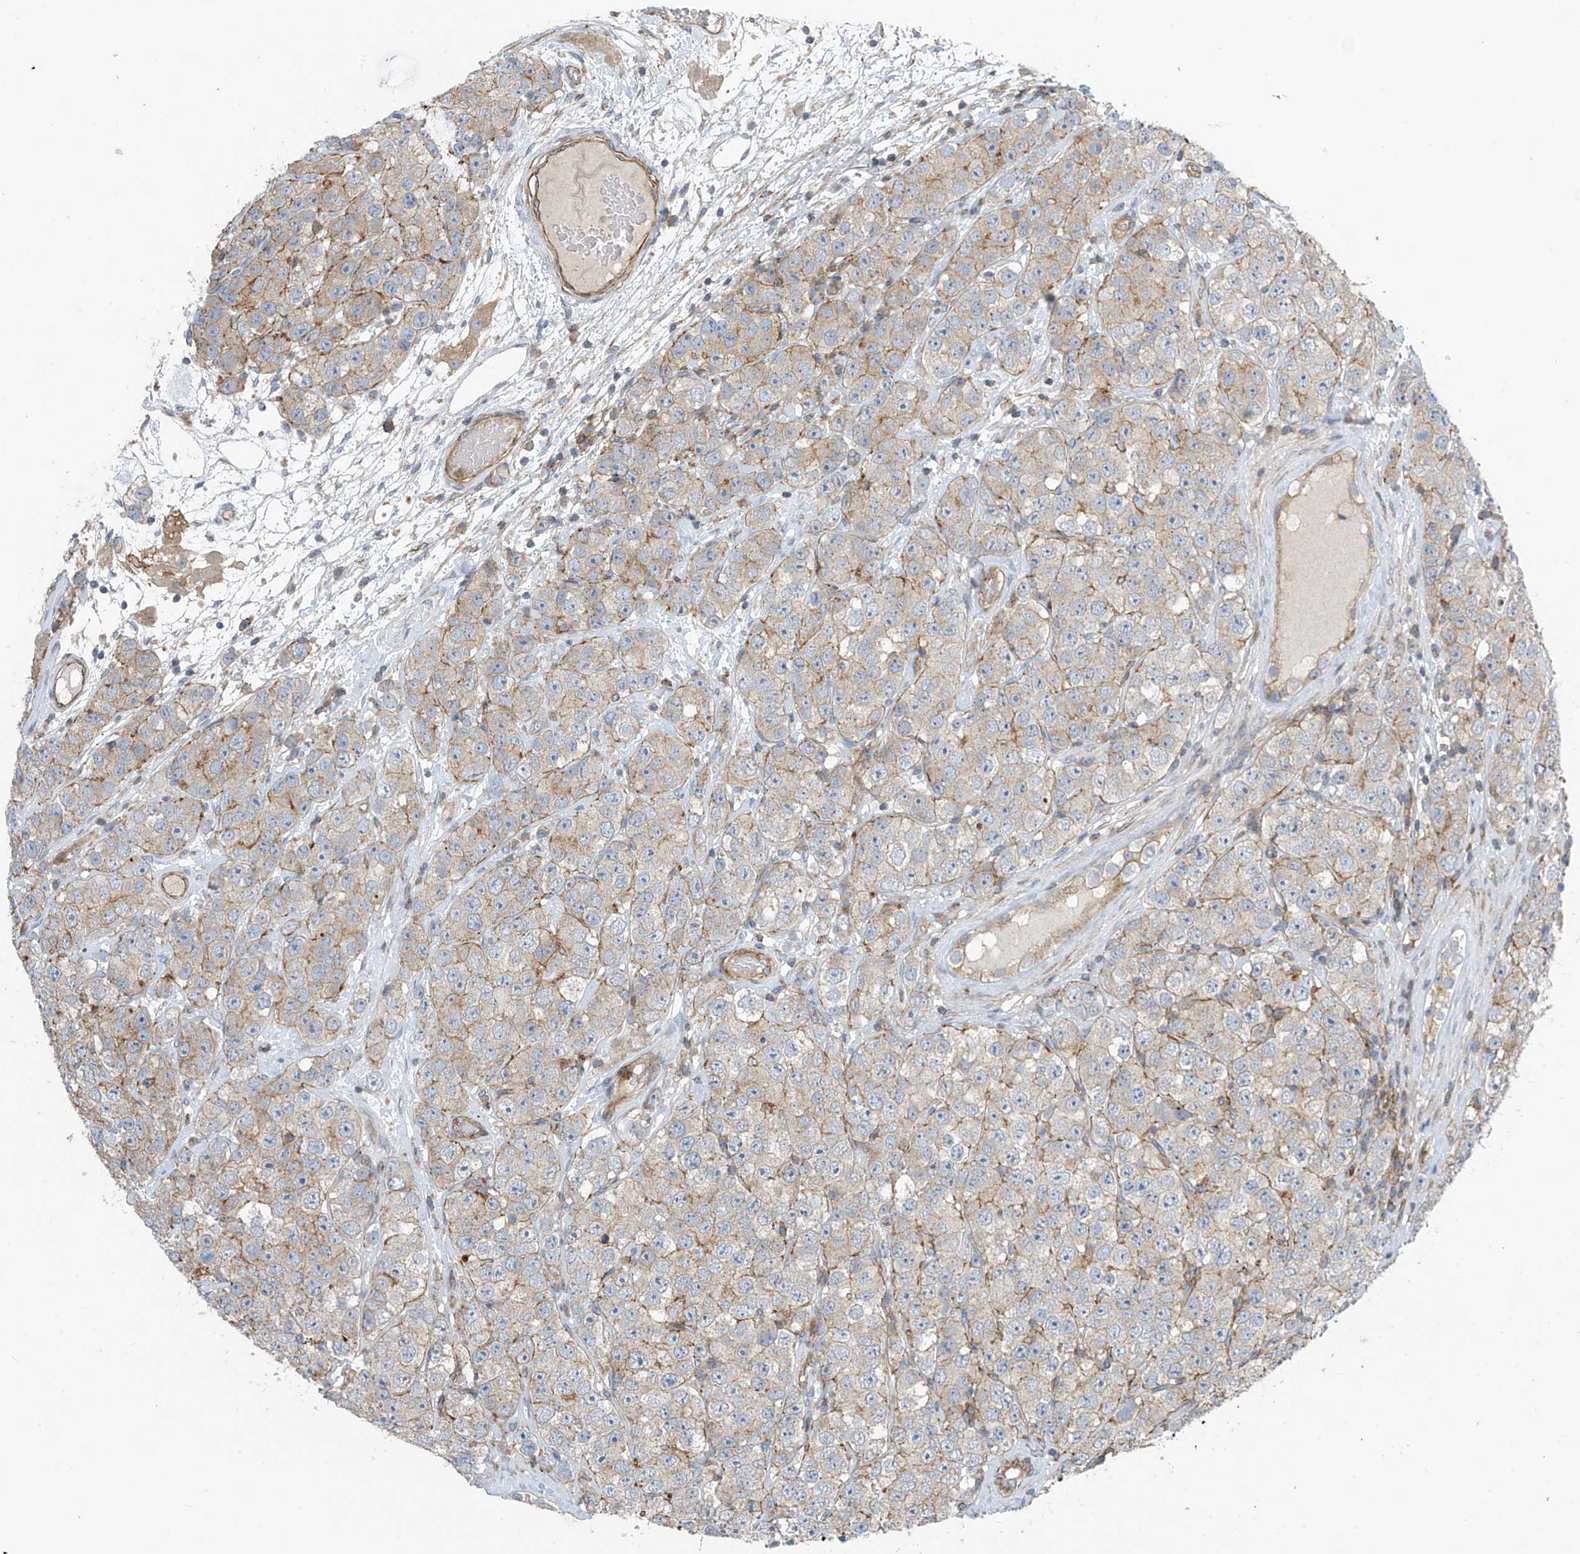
{"staining": {"intensity": "weak", "quantity": "25%-75%", "location": "cytoplasmic/membranous"}, "tissue": "testis cancer", "cell_type": "Tumor cells", "image_type": "cancer", "snomed": [{"axis": "morphology", "description": "Seminoma, NOS"}, {"axis": "topography", "description": "Testis"}], "caption": "A brown stain shows weak cytoplasmic/membranous staining of a protein in human testis cancer (seminoma) tumor cells. (DAB IHC with brightfield microscopy, high magnification).", "gene": "SLC1A5", "patient": {"sex": "male", "age": 28}}